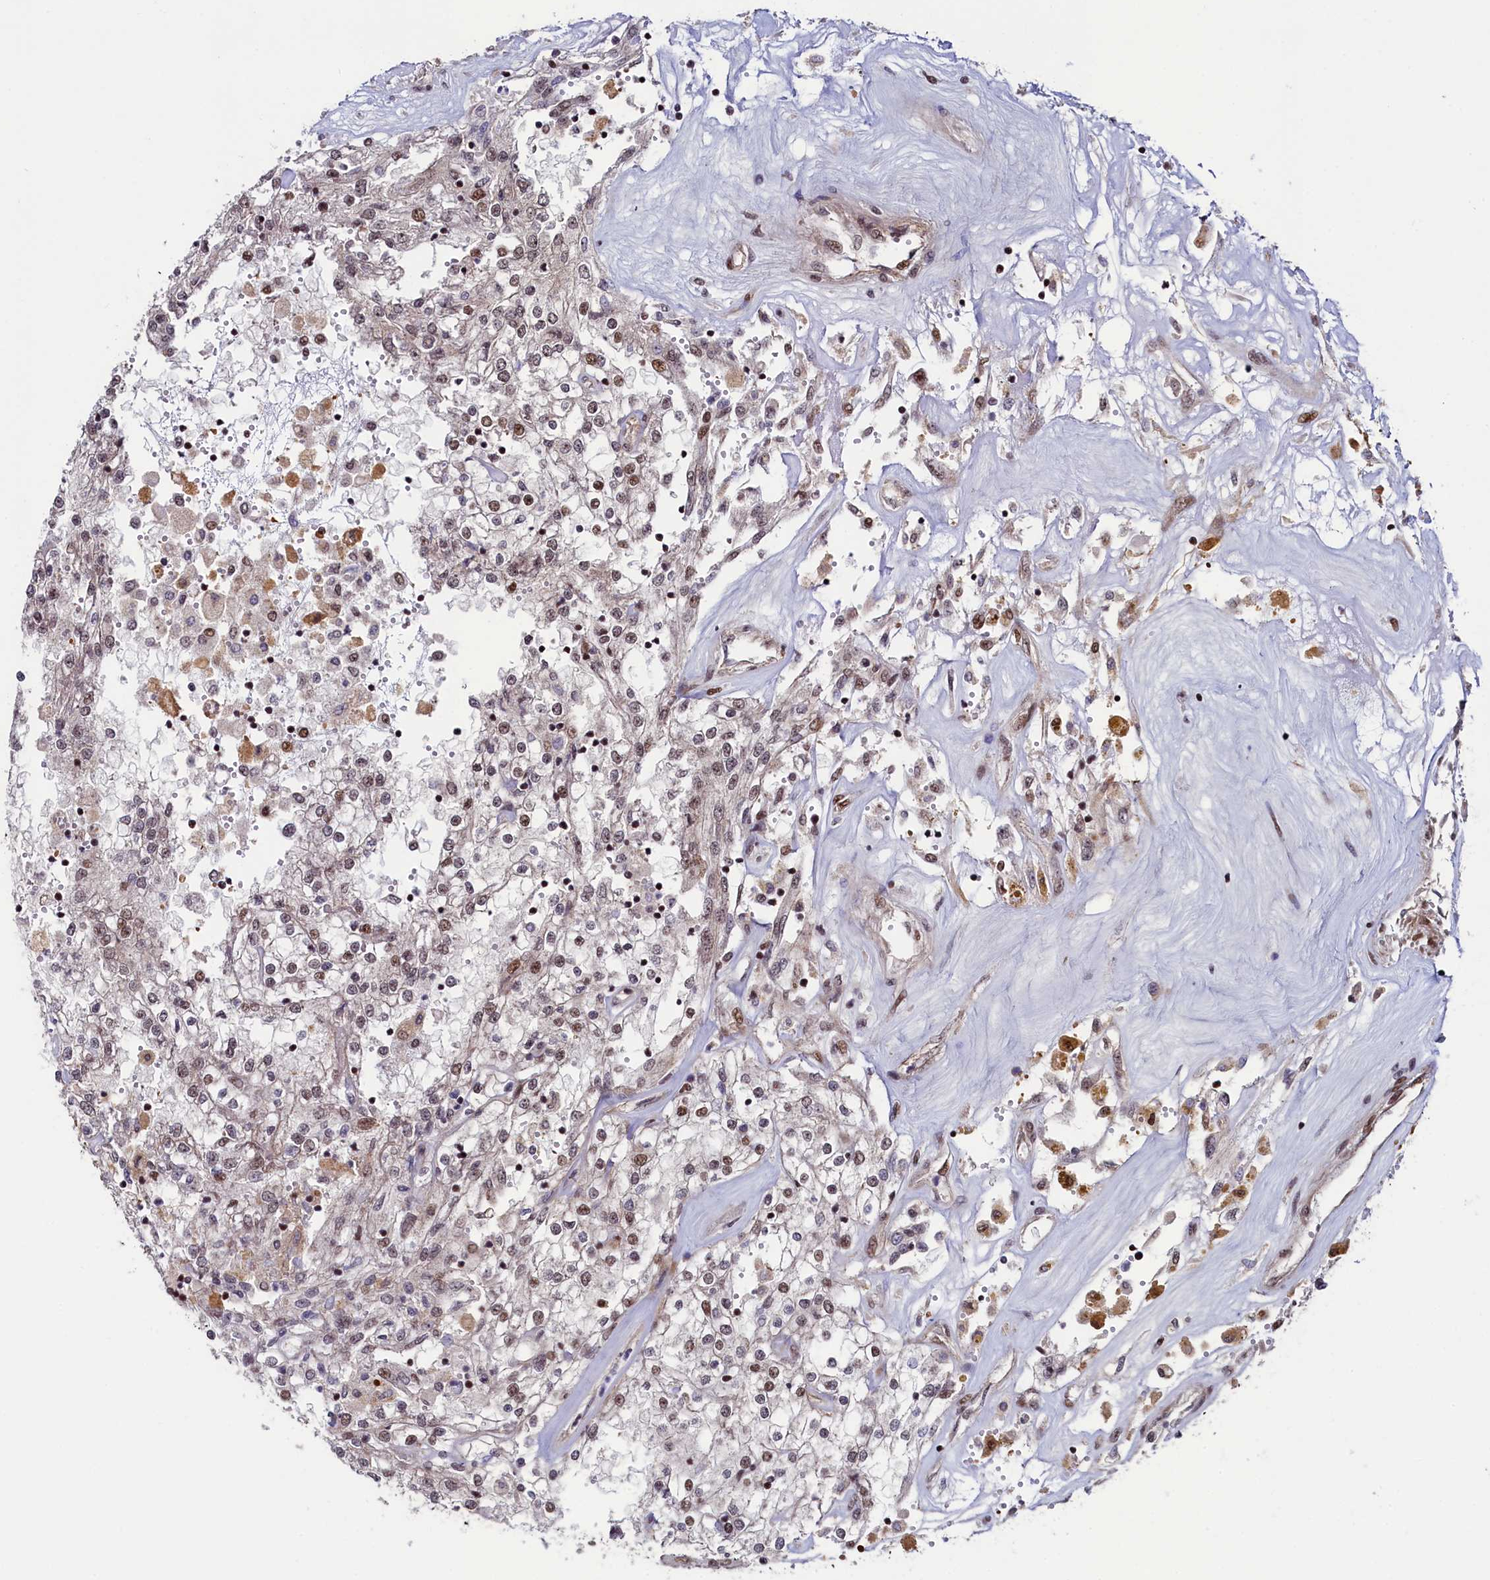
{"staining": {"intensity": "moderate", "quantity": "25%-75%", "location": "nuclear"}, "tissue": "renal cancer", "cell_type": "Tumor cells", "image_type": "cancer", "snomed": [{"axis": "morphology", "description": "Adenocarcinoma, NOS"}, {"axis": "topography", "description": "Kidney"}], "caption": "Human renal cancer (adenocarcinoma) stained with a protein marker demonstrates moderate staining in tumor cells.", "gene": "LEO1", "patient": {"sex": "female", "age": 52}}